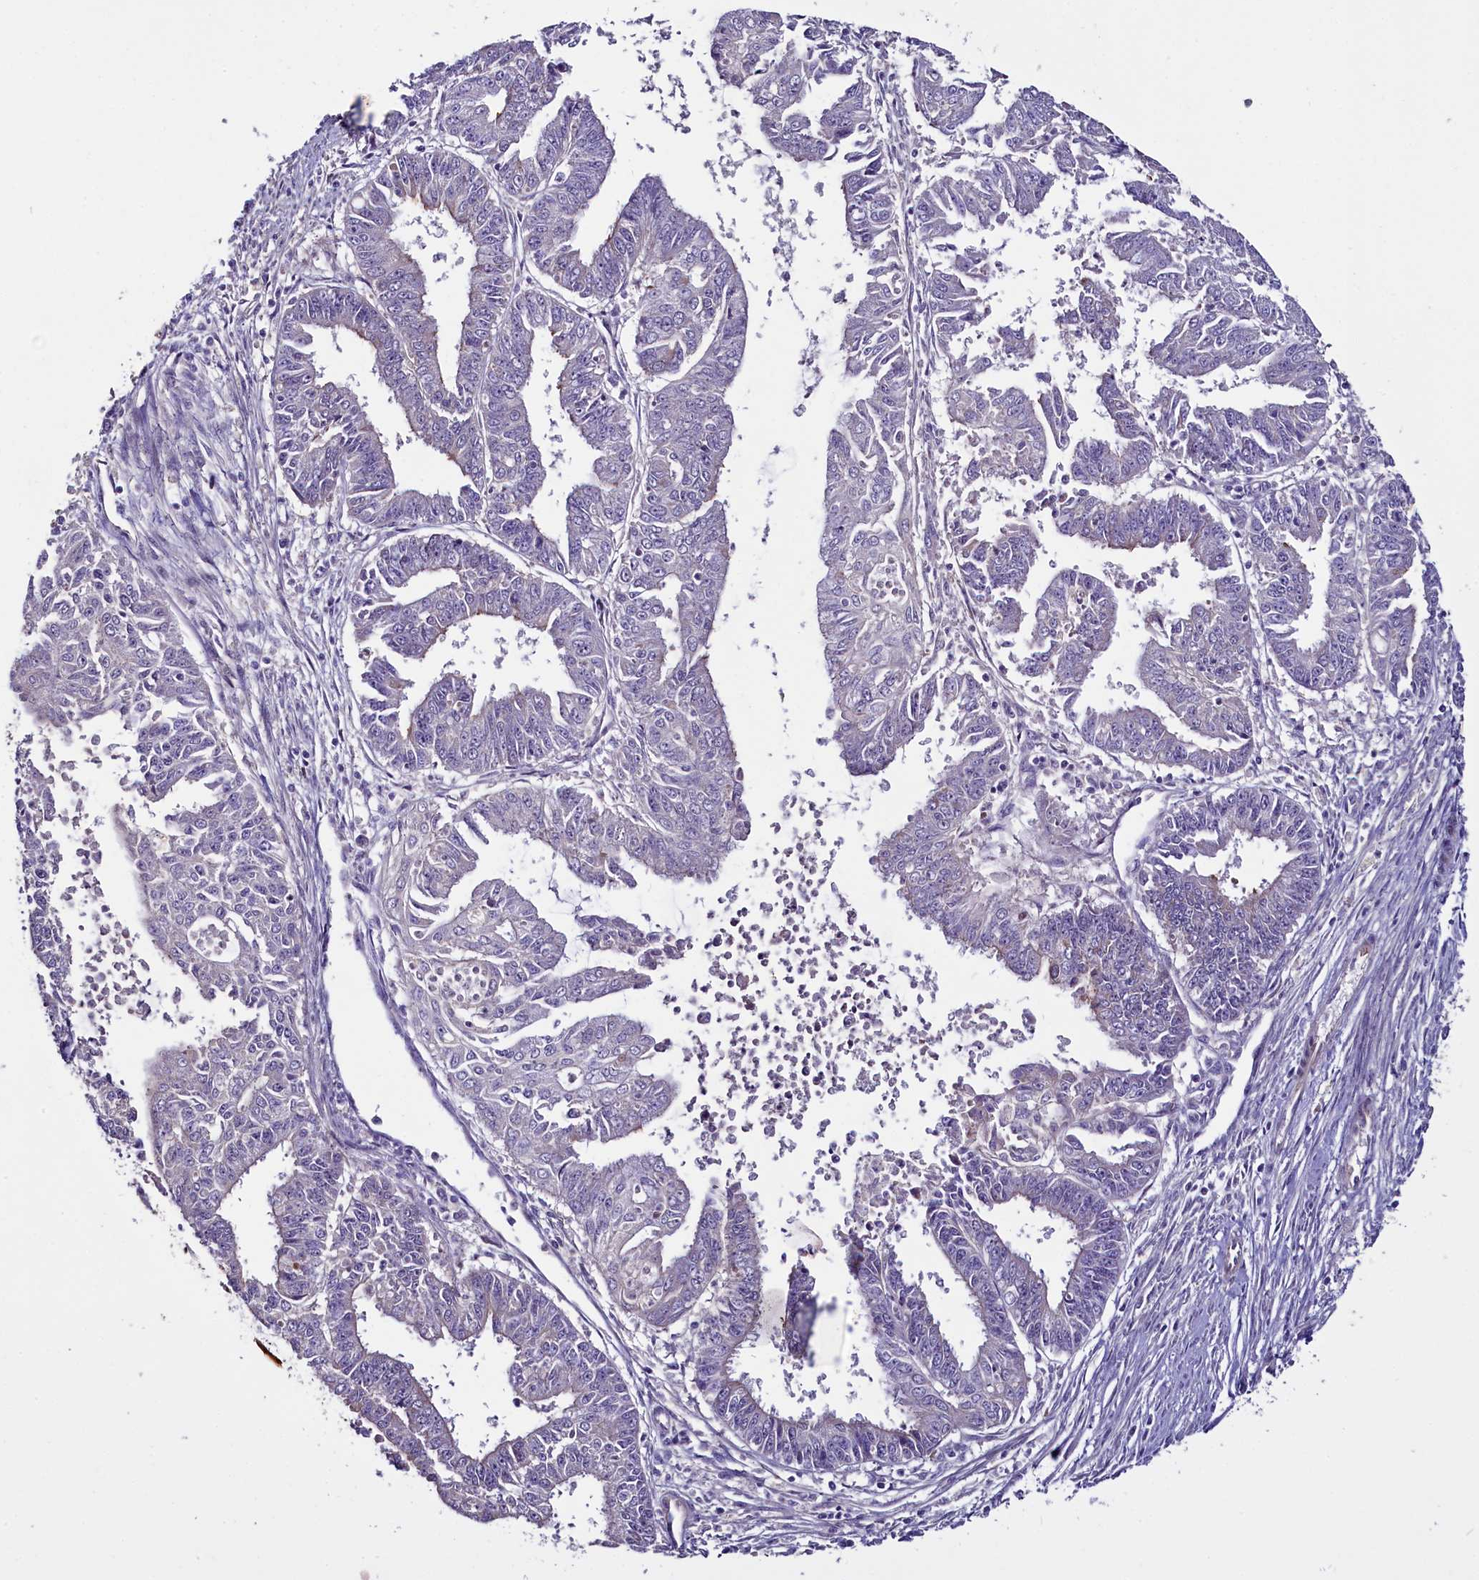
{"staining": {"intensity": "negative", "quantity": "none", "location": "none"}, "tissue": "endometrial cancer", "cell_type": "Tumor cells", "image_type": "cancer", "snomed": [{"axis": "morphology", "description": "Adenocarcinoma, NOS"}, {"axis": "topography", "description": "Endometrium"}], "caption": "Tumor cells are negative for brown protein staining in endometrial adenocarcinoma. The staining is performed using DAB brown chromogen with nuclei counter-stained in using hematoxylin.", "gene": "RPUSD2", "patient": {"sex": "female", "age": 73}}